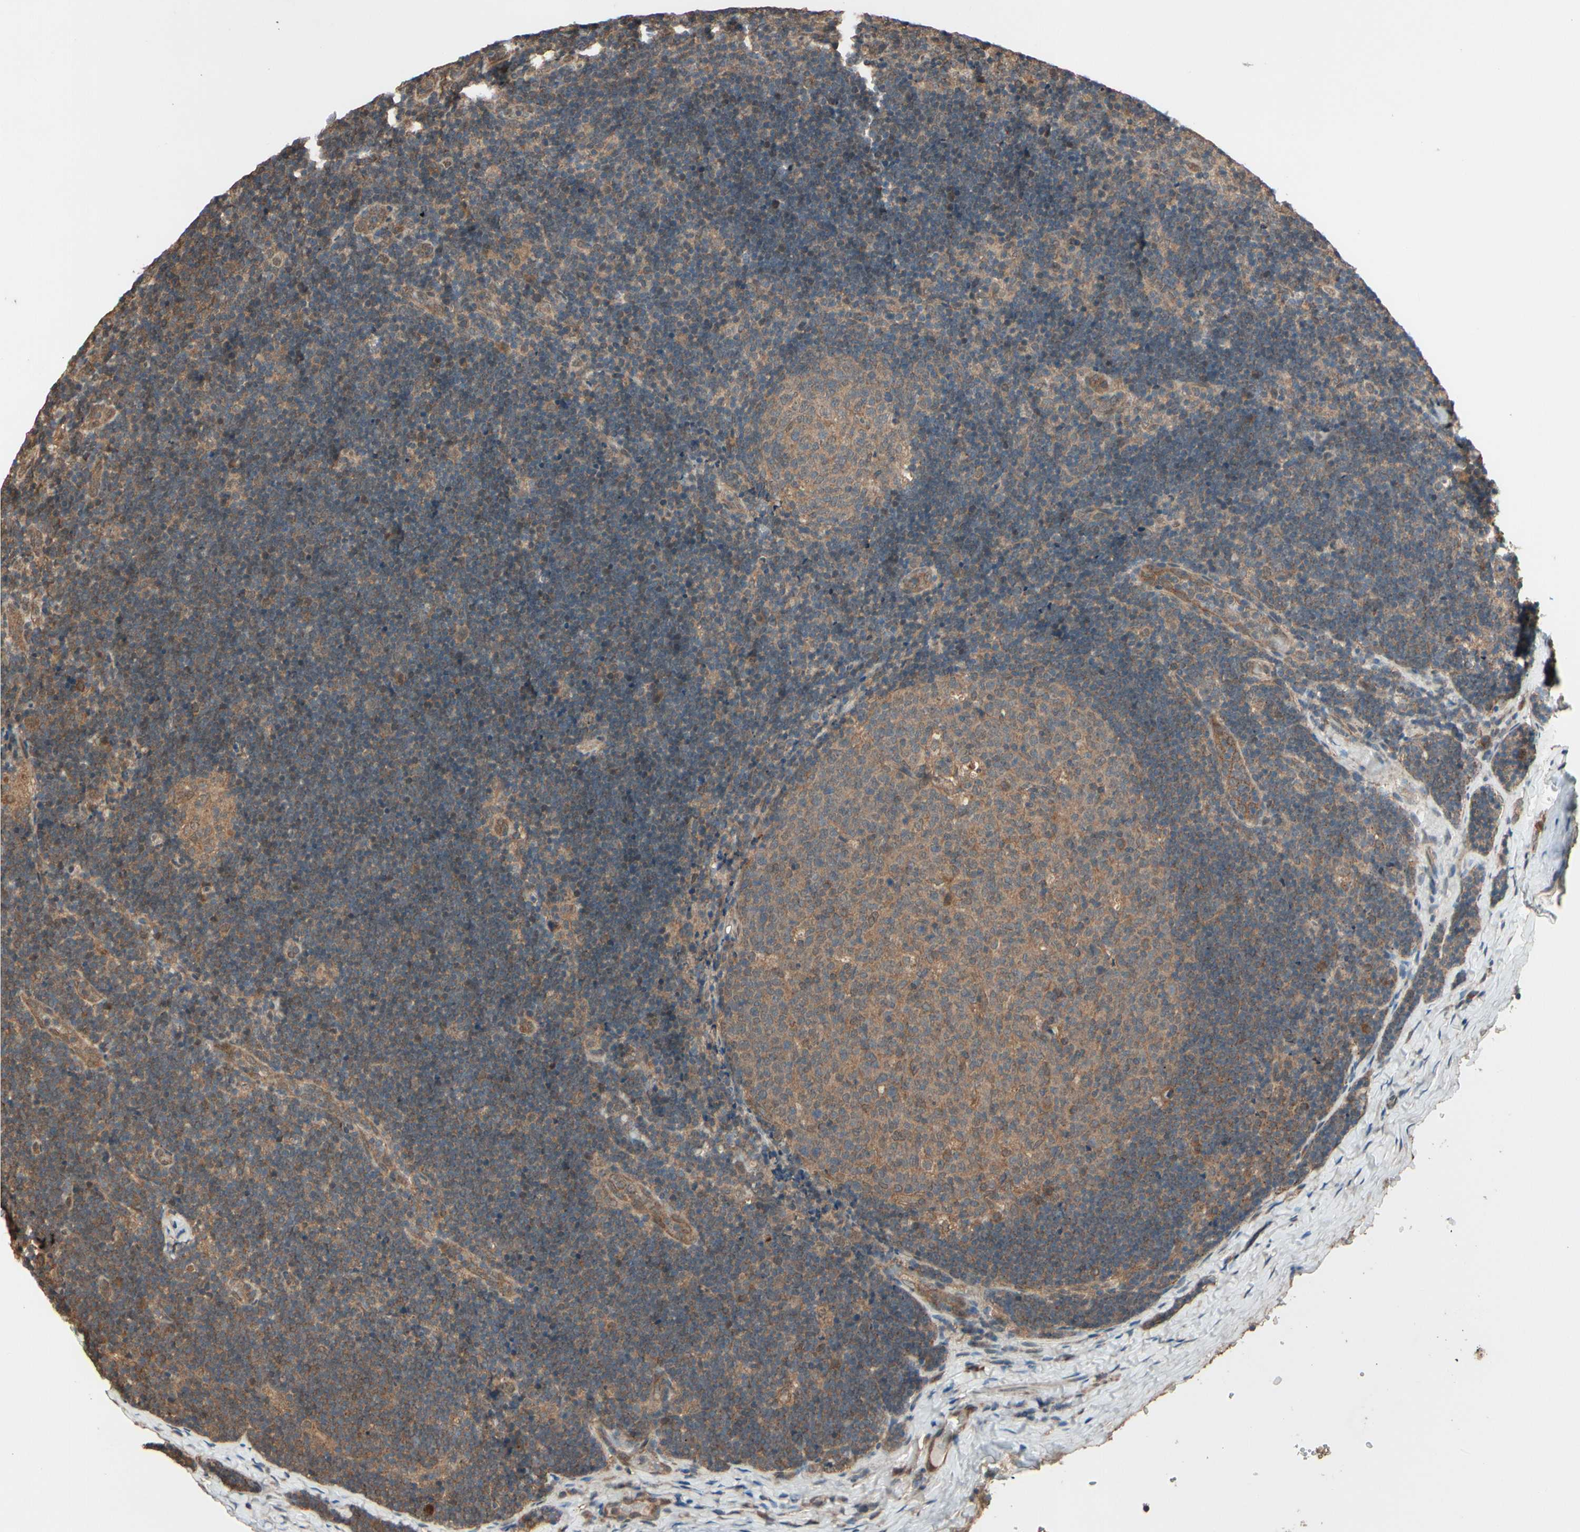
{"staining": {"intensity": "moderate", "quantity": "25%-75%", "location": "cytoplasmic/membranous"}, "tissue": "lymph node", "cell_type": "Germinal center cells", "image_type": "normal", "snomed": [{"axis": "morphology", "description": "Normal tissue, NOS"}, {"axis": "topography", "description": "Lymph node"}], "caption": "Immunohistochemical staining of benign human lymph node demonstrates 25%-75% levels of moderate cytoplasmic/membranous protein positivity in approximately 25%-75% of germinal center cells. The protein is stained brown, and the nuclei are stained in blue (DAB (3,3'-diaminobenzidine) IHC with brightfield microscopy, high magnification).", "gene": "PNPLA7", "patient": {"sex": "female", "age": 14}}